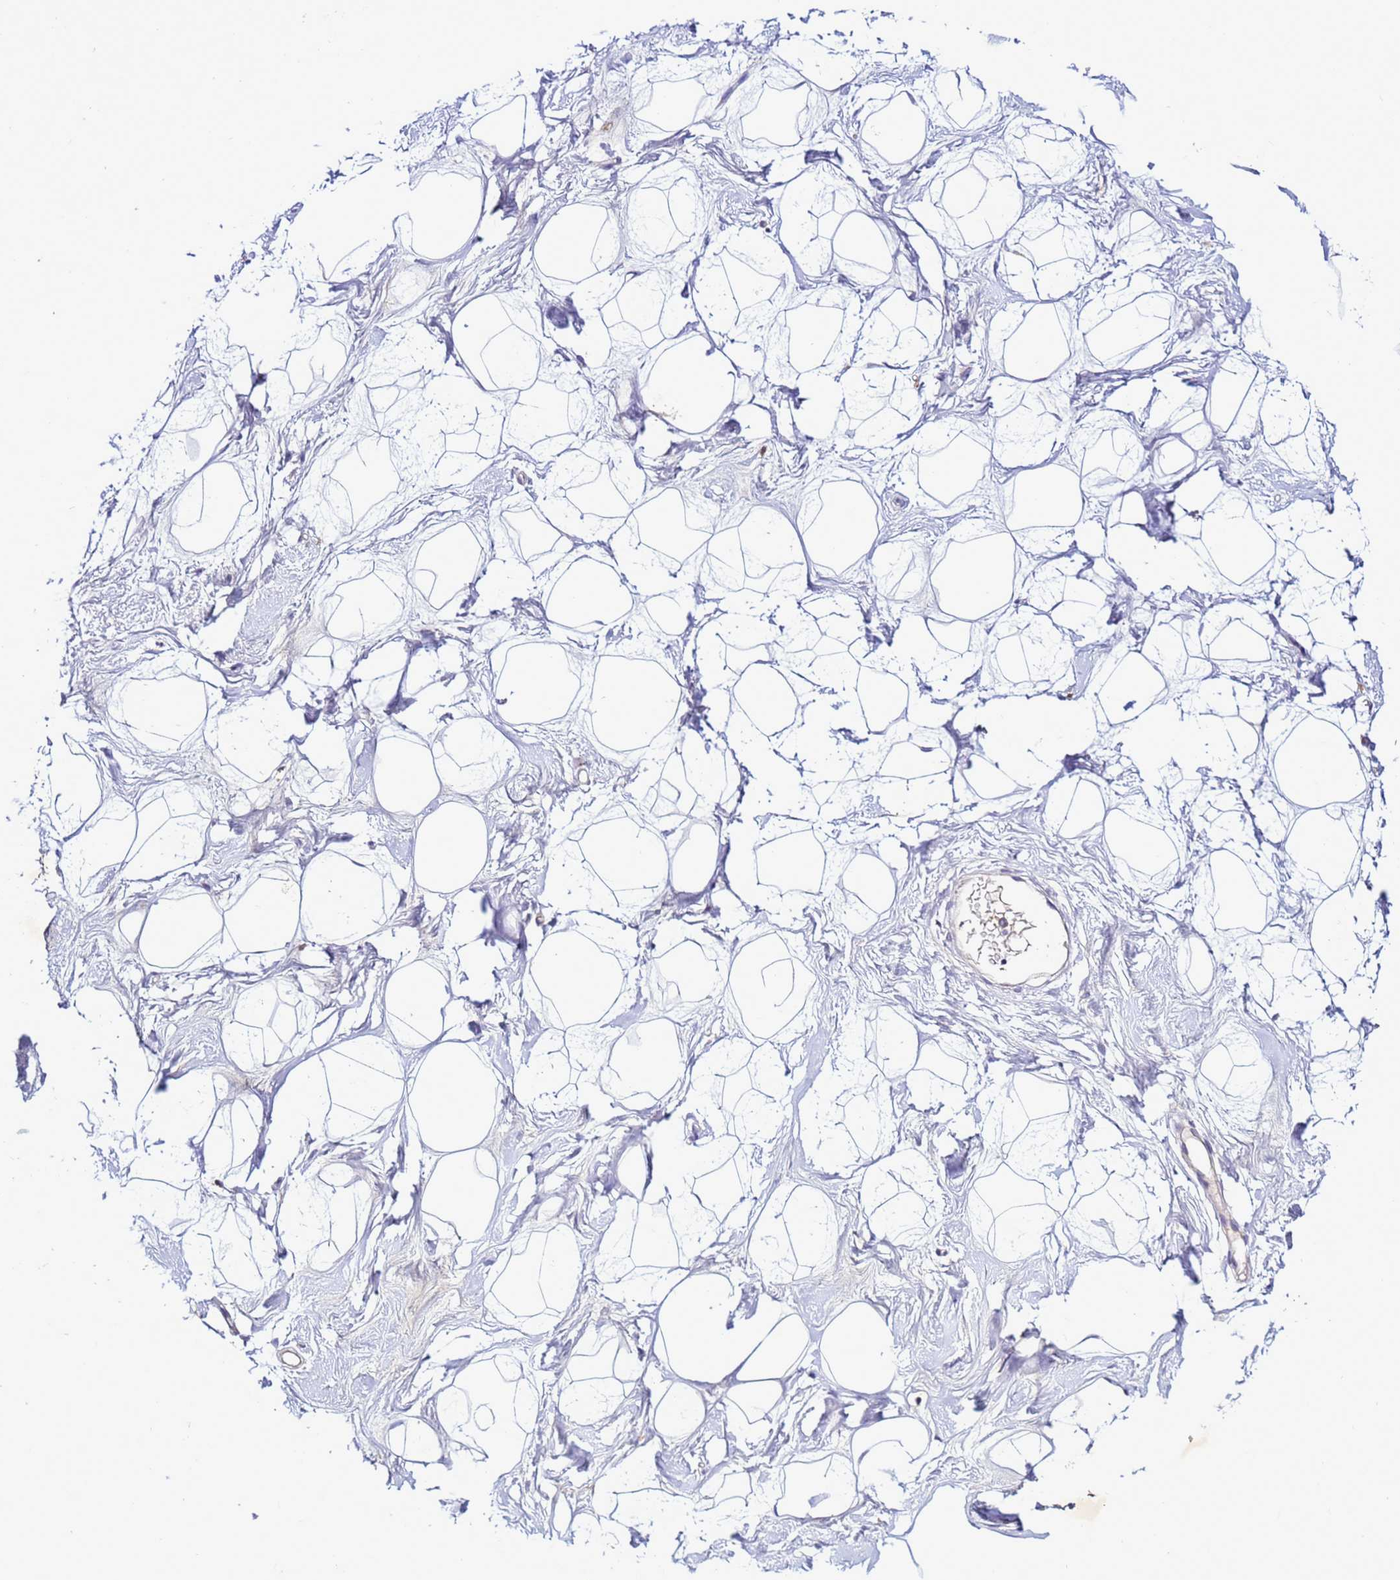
{"staining": {"intensity": "negative", "quantity": "none", "location": "none"}, "tissue": "breast", "cell_type": "Adipocytes", "image_type": "normal", "snomed": [{"axis": "morphology", "description": "Normal tissue, NOS"}, {"axis": "morphology", "description": "Adenoma, NOS"}, {"axis": "topography", "description": "Breast"}], "caption": "This is an immunohistochemistry (IHC) photomicrograph of unremarkable human breast. There is no staining in adipocytes.", "gene": "ANTKMT", "patient": {"sex": "female", "age": 23}}